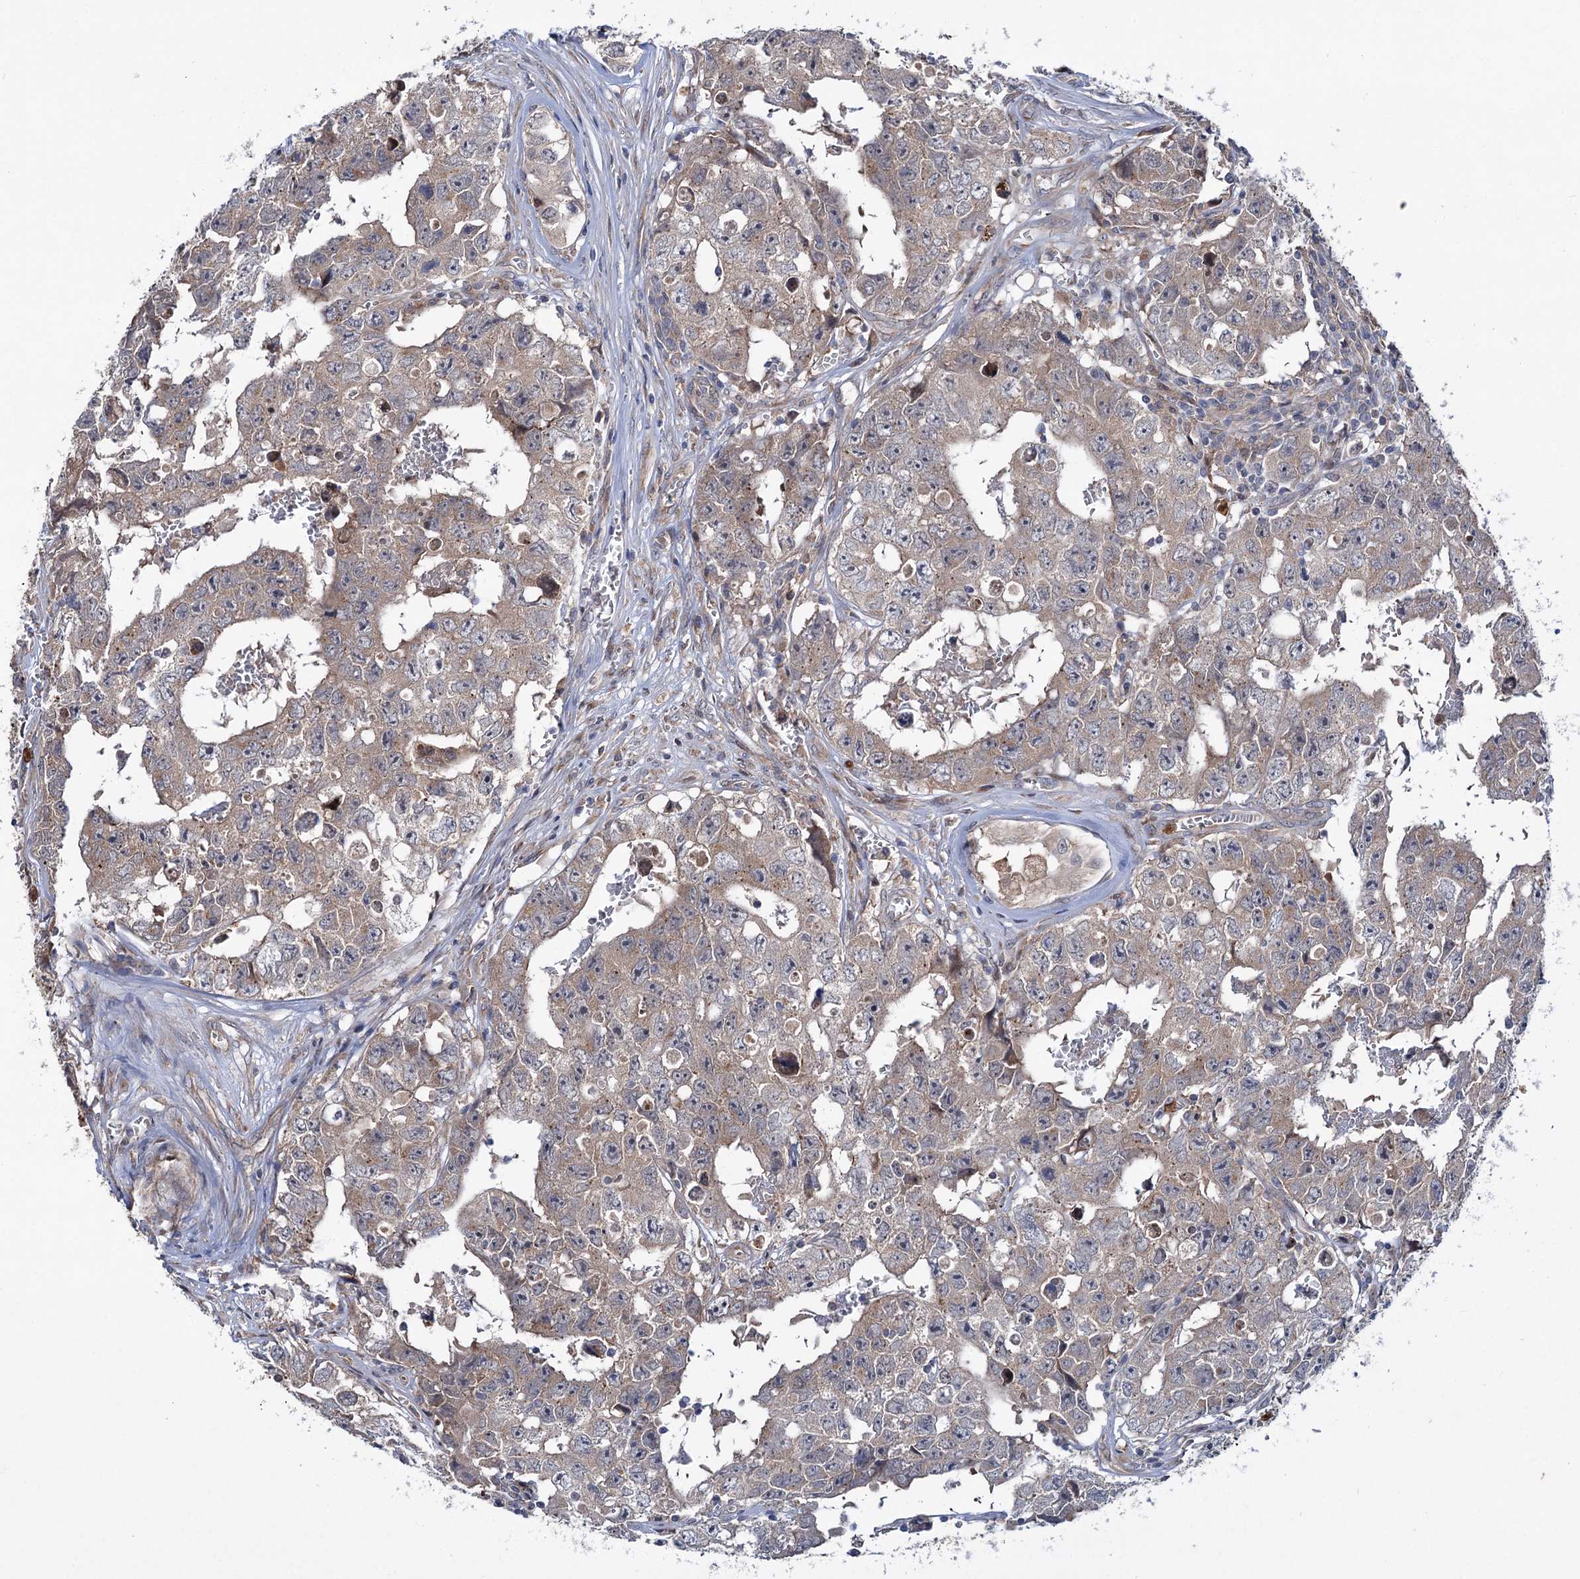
{"staining": {"intensity": "weak", "quantity": "<25%", "location": "cytoplasmic/membranous"}, "tissue": "testis cancer", "cell_type": "Tumor cells", "image_type": "cancer", "snomed": [{"axis": "morphology", "description": "Carcinoma, Embryonal, NOS"}, {"axis": "topography", "description": "Testis"}], "caption": "Protein analysis of testis cancer demonstrates no significant positivity in tumor cells.", "gene": "PTPN3", "patient": {"sex": "male", "age": 17}}